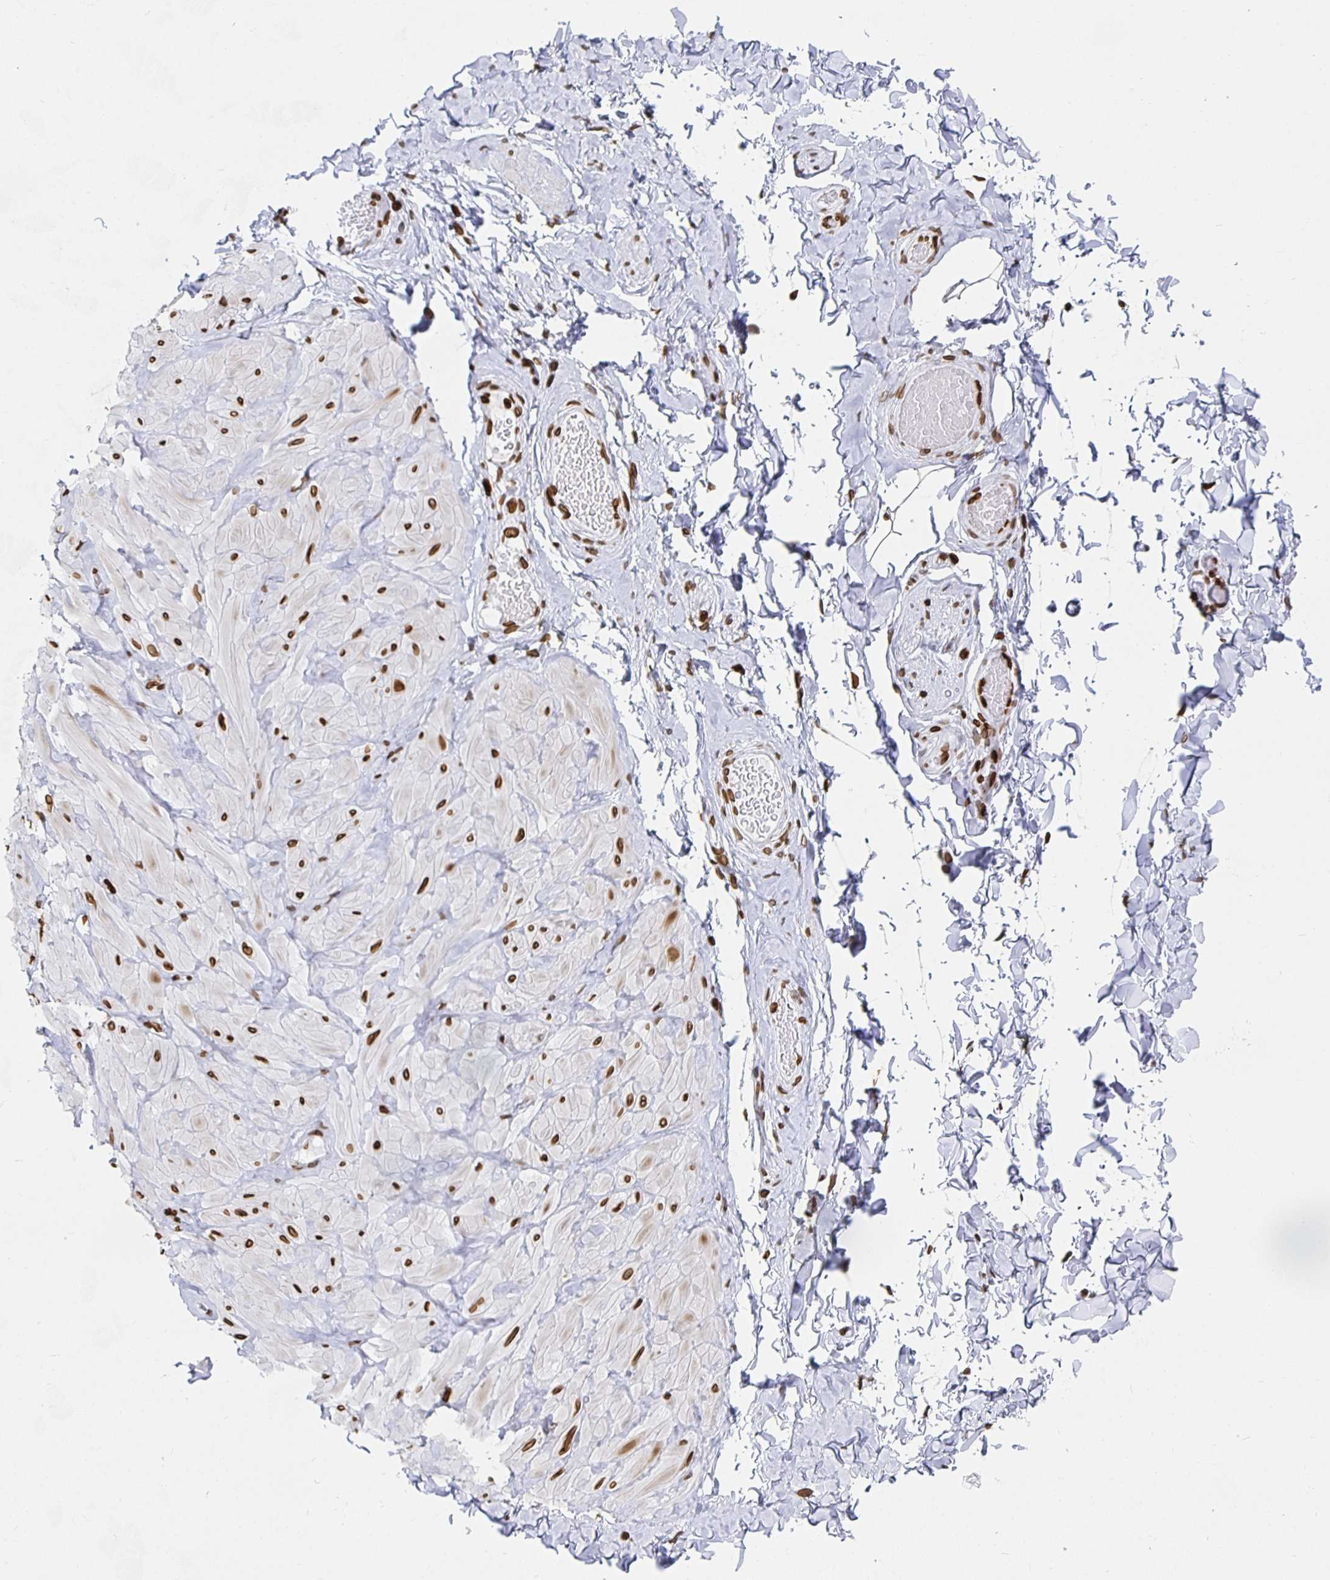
{"staining": {"intensity": "strong", "quantity": ">75%", "location": "cytoplasmic/membranous,nuclear"}, "tissue": "soft tissue", "cell_type": "Fibroblasts", "image_type": "normal", "snomed": [{"axis": "morphology", "description": "Normal tissue, NOS"}, {"axis": "topography", "description": "Soft tissue"}, {"axis": "topography", "description": "Adipose tissue"}, {"axis": "topography", "description": "Vascular tissue"}, {"axis": "topography", "description": "Peripheral nerve tissue"}], "caption": "Immunohistochemical staining of benign soft tissue reveals >75% levels of strong cytoplasmic/membranous,nuclear protein expression in approximately >75% of fibroblasts.", "gene": "LMNB1", "patient": {"sex": "male", "age": 29}}